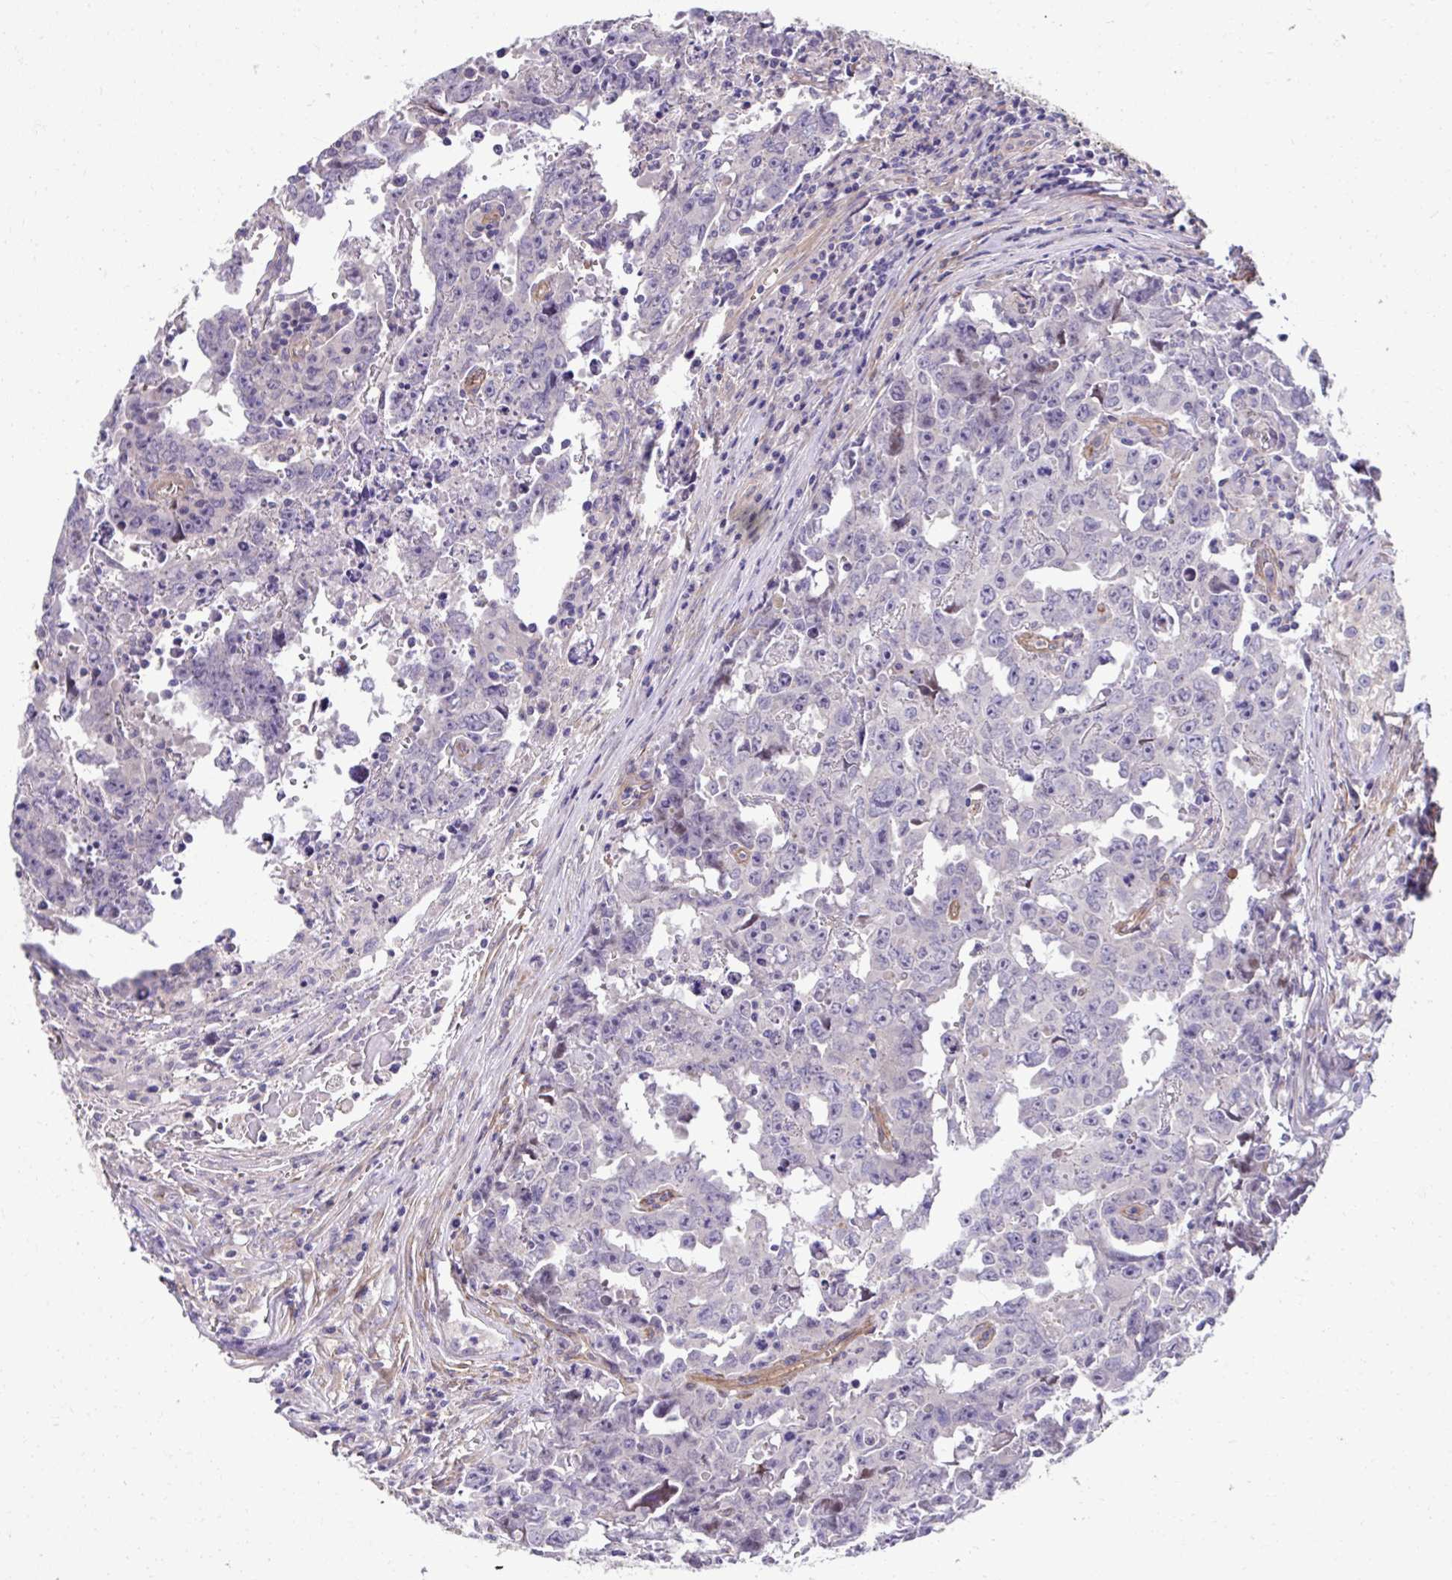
{"staining": {"intensity": "negative", "quantity": "none", "location": "none"}, "tissue": "testis cancer", "cell_type": "Tumor cells", "image_type": "cancer", "snomed": [{"axis": "morphology", "description": "Carcinoma, Embryonal, NOS"}, {"axis": "topography", "description": "Testis"}], "caption": "The IHC image has no significant staining in tumor cells of testis cancer tissue.", "gene": "TRIM52", "patient": {"sex": "male", "age": 22}}